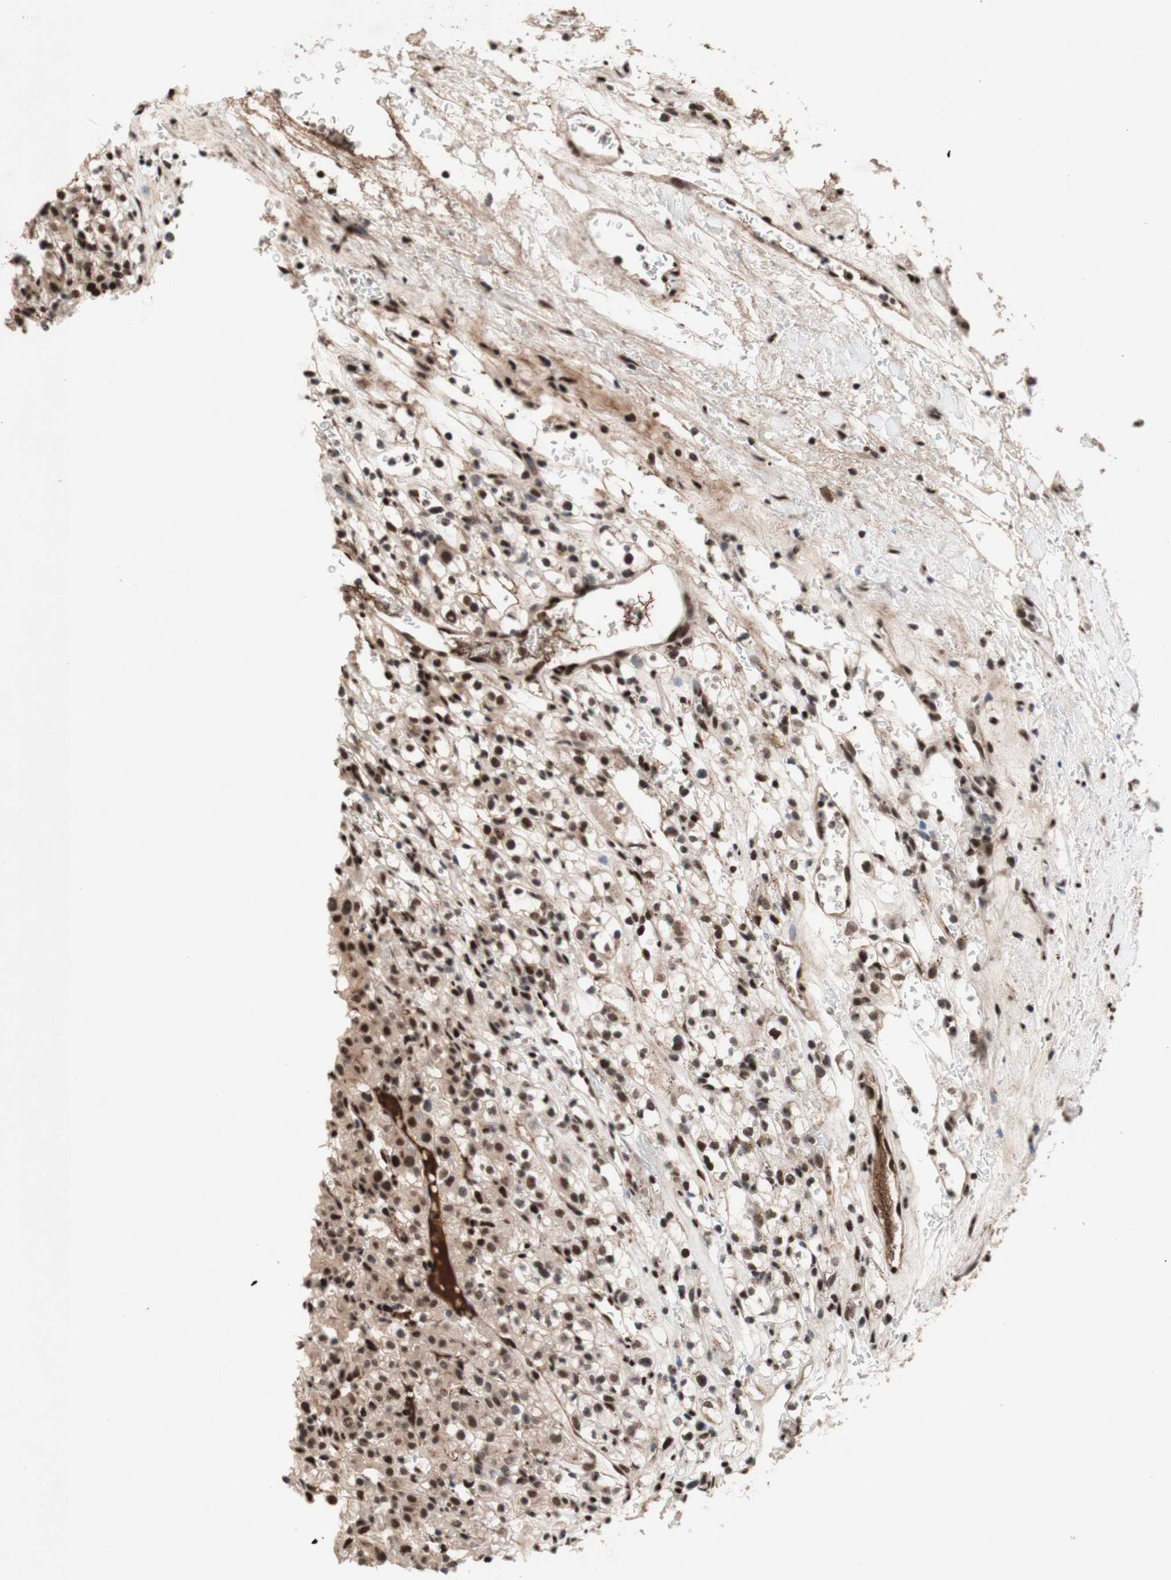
{"staining": {"intensity": "strong", "quantity": ">75%", "location": "nuclear"}, "tissue": "renal cancer", "cell_type": "Tumor cells", "image_type": "cancer", "snomed": [{"axis": "morphology", "description": "Normal tissue, NOS"}, {"axis": "morphology", "description": "Adenocarcinoma, NOS"}, {"axis": "topography", "description": "Kidney"}], "caption": "Human adenocarcinoma (renal) stained for a protein (brown) exhibits strong nuclear positive expression in approximately >75% of tumor cells.", "gene": "TLE1", "patient": {"sex": "female", "age": 72}}